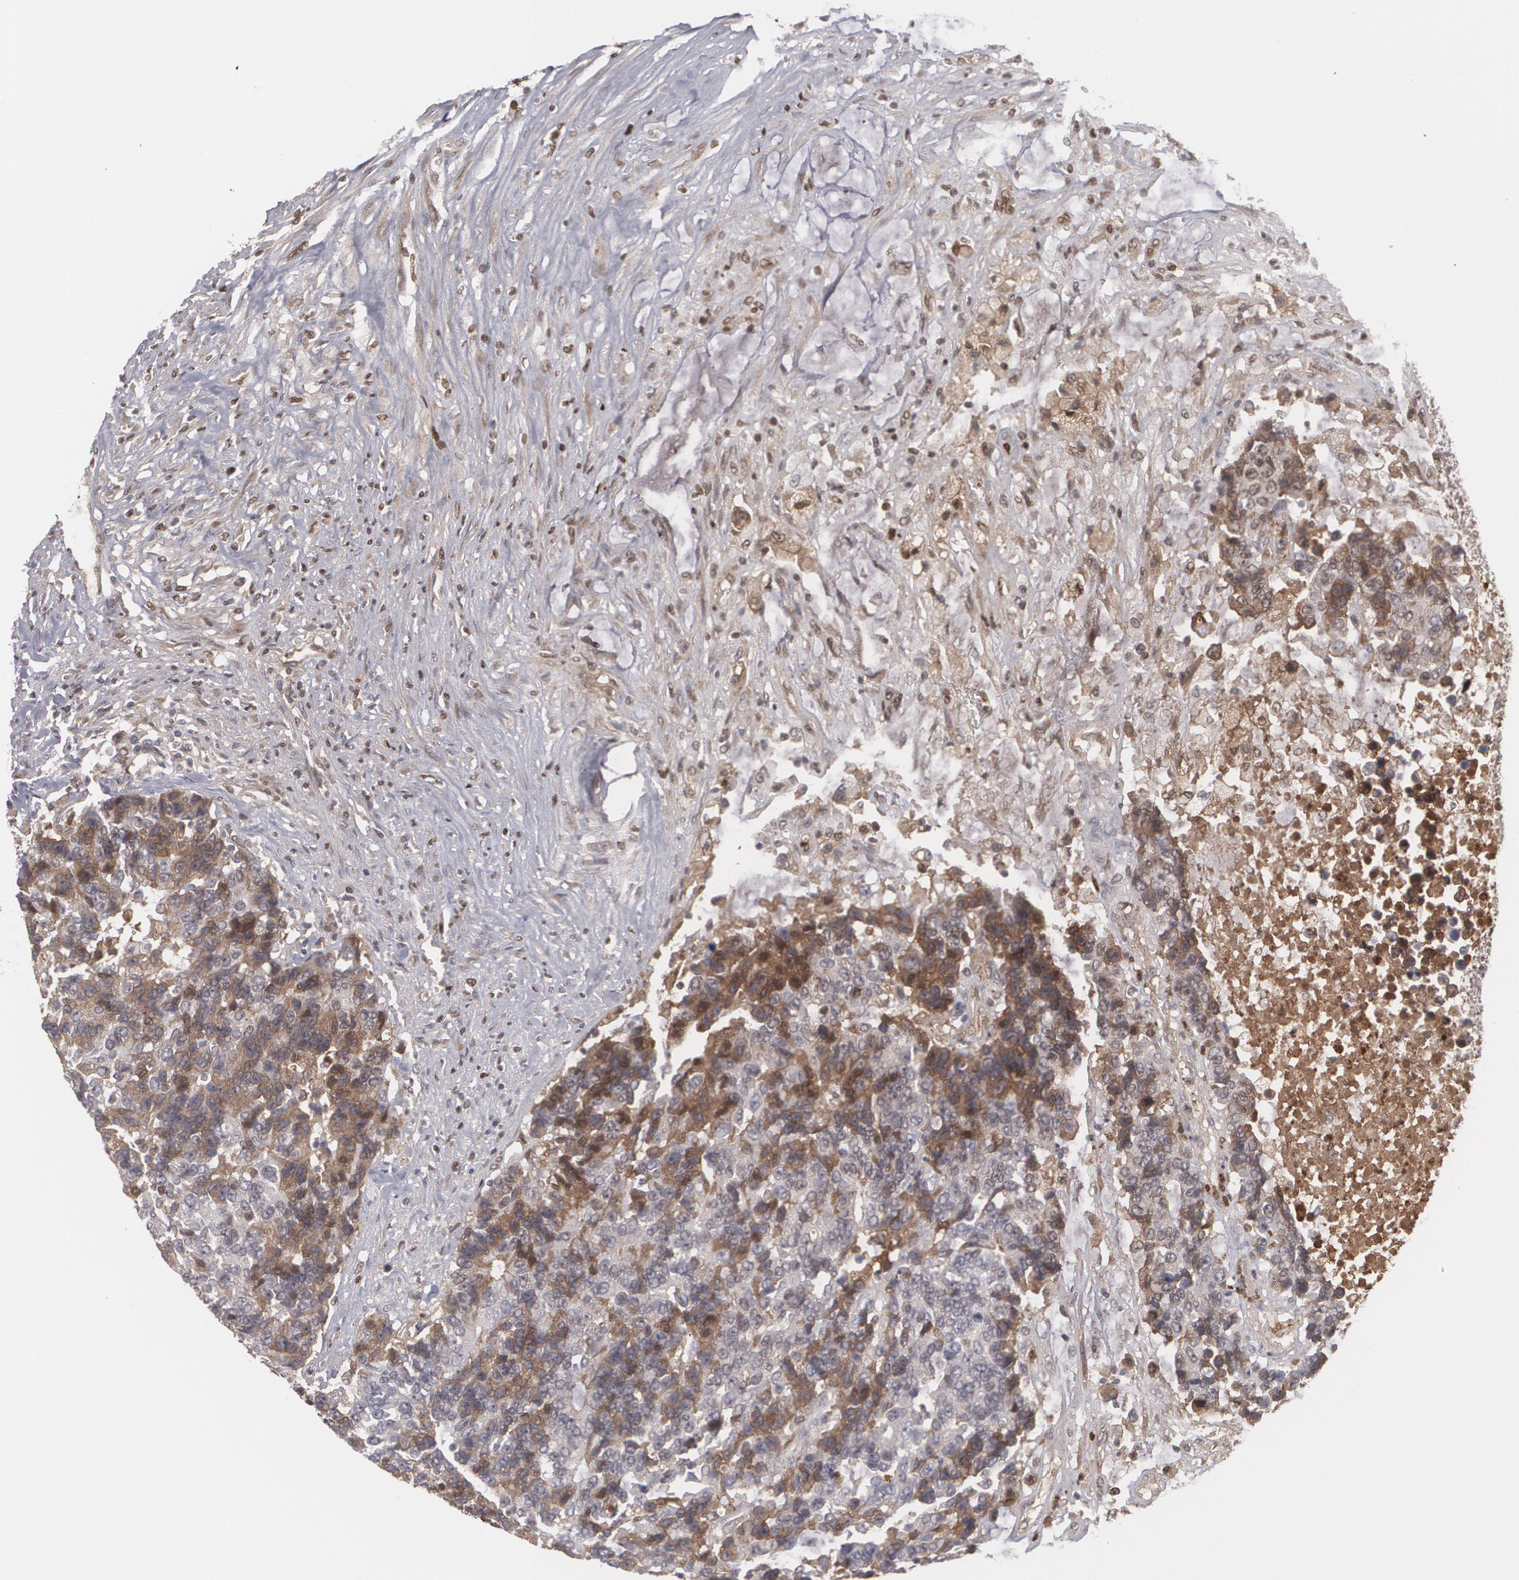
{"staining": {"intensity": "moderate", "quantity": "25%-75%", "location": "cytoplasmic/membranous"}, "tissue": "colorectal cancer", "cell_type": "Tumor cells", "image_type": "cancer", "snomed": [{"axis": "morphology", "description": "Adenocarcinoma, NOS"}, {"axis": "topography", "description": "Colon"}], "caption": "DAB (3,3'-diaminobenzidine) immunohistochemical staining of human colorectal adenocarcinoma displays moderate cytoplasmic/membranous protein expression in about 25%-75% of tumor cells.", "gene": "LRG1", "patient": {"sex": "female", "age": 86}}